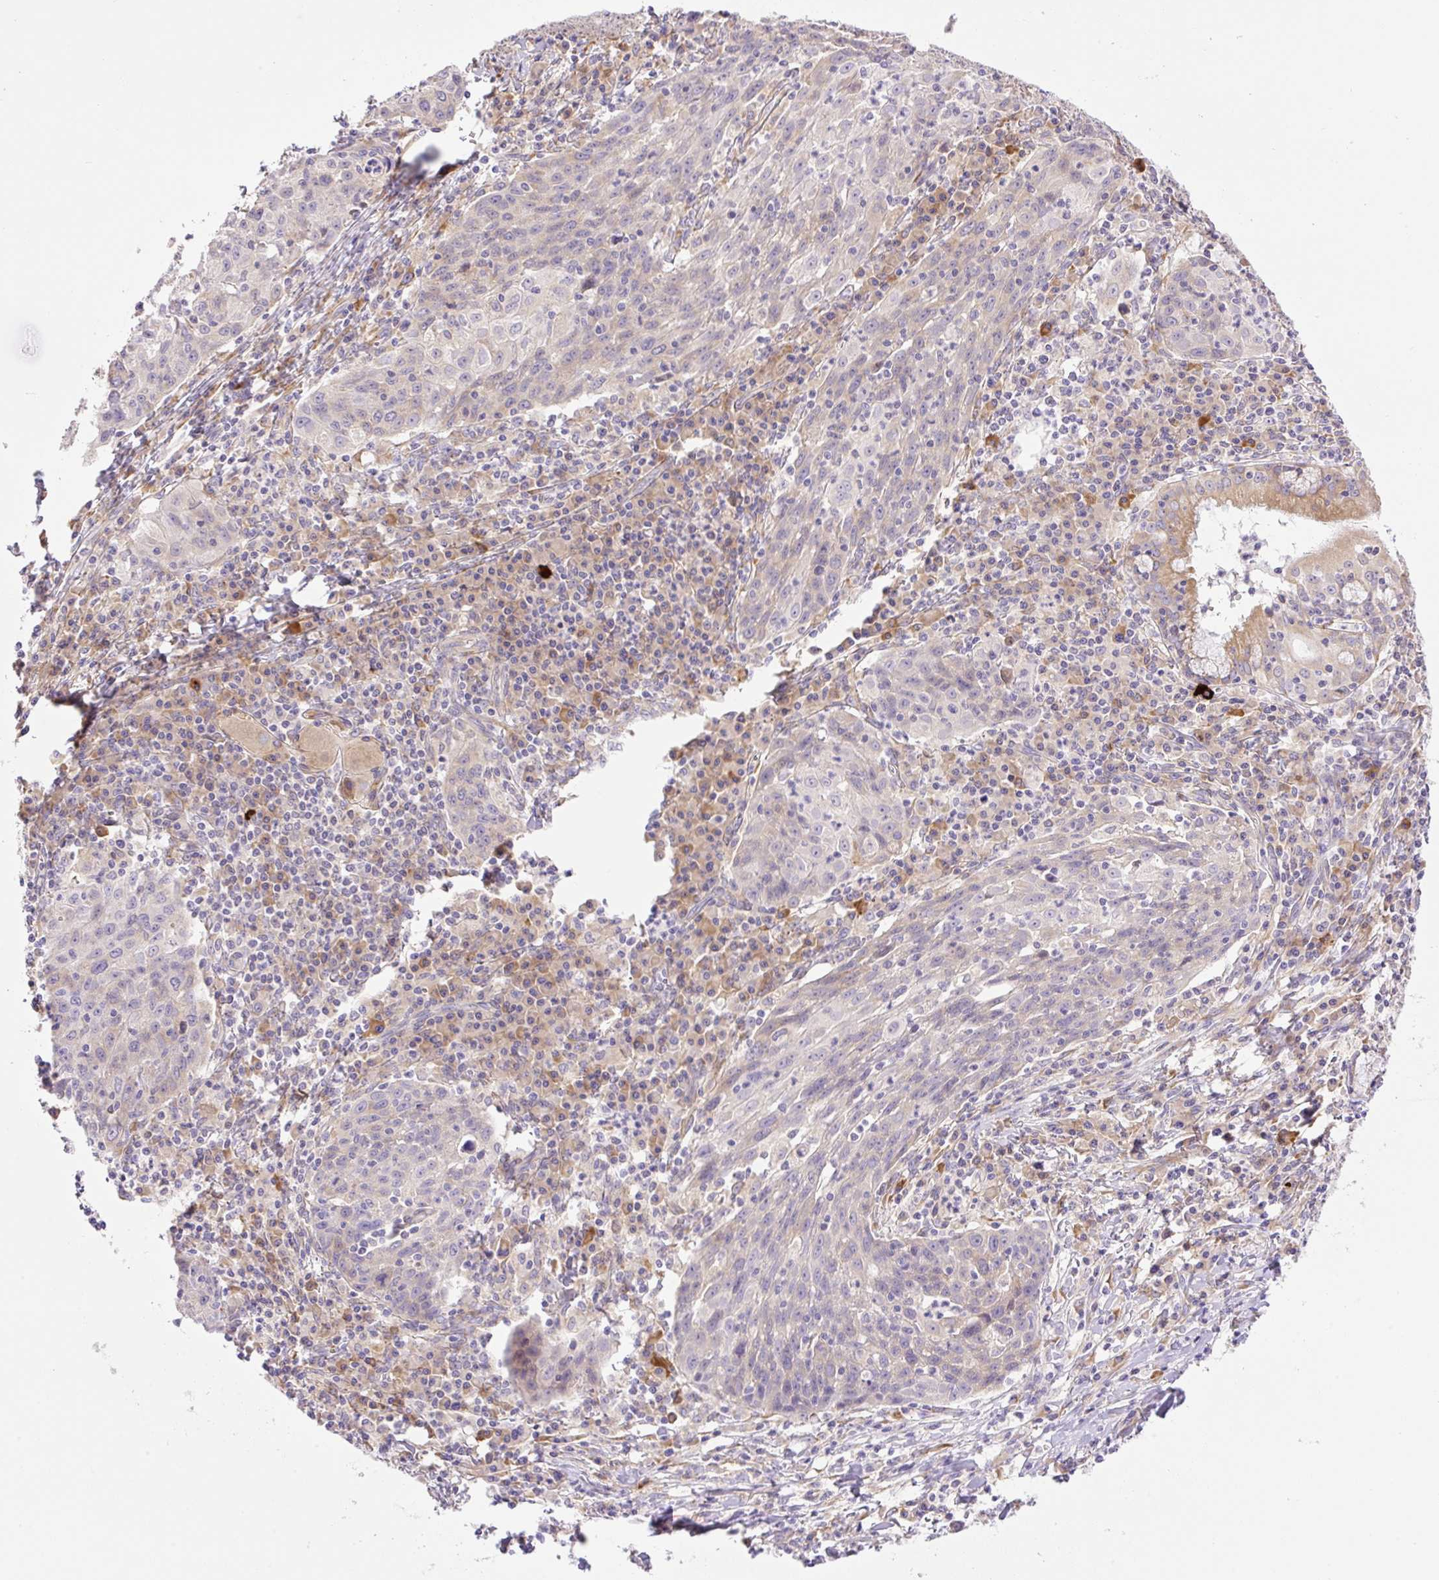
{"staining": {"intensity": "weak", "quantity": "25%-75%", "location": "cytoplasmic/membranous"}, "tissue": "lung cancer", "cell_type": "Tumor cells", "image_type": "cancer", "snomed": [{"axis": "morphology", "description": "Squamous cell carcinoma, NOS"}, {"axis": "morphology", "description": "Squamous cell carcinoma, metastatic, NOS"}, {"axis": "topography", "description": "Bronchus"}, {"axis": "topography", "description": "Lung"}], "caption": "Metastatic squamous cell carcinoma (lung) stained with a protein marker demonstrates weak staining in tumor cells.", "gene": "POFUT1", "patient": {"sex": "male", "age": 62}}